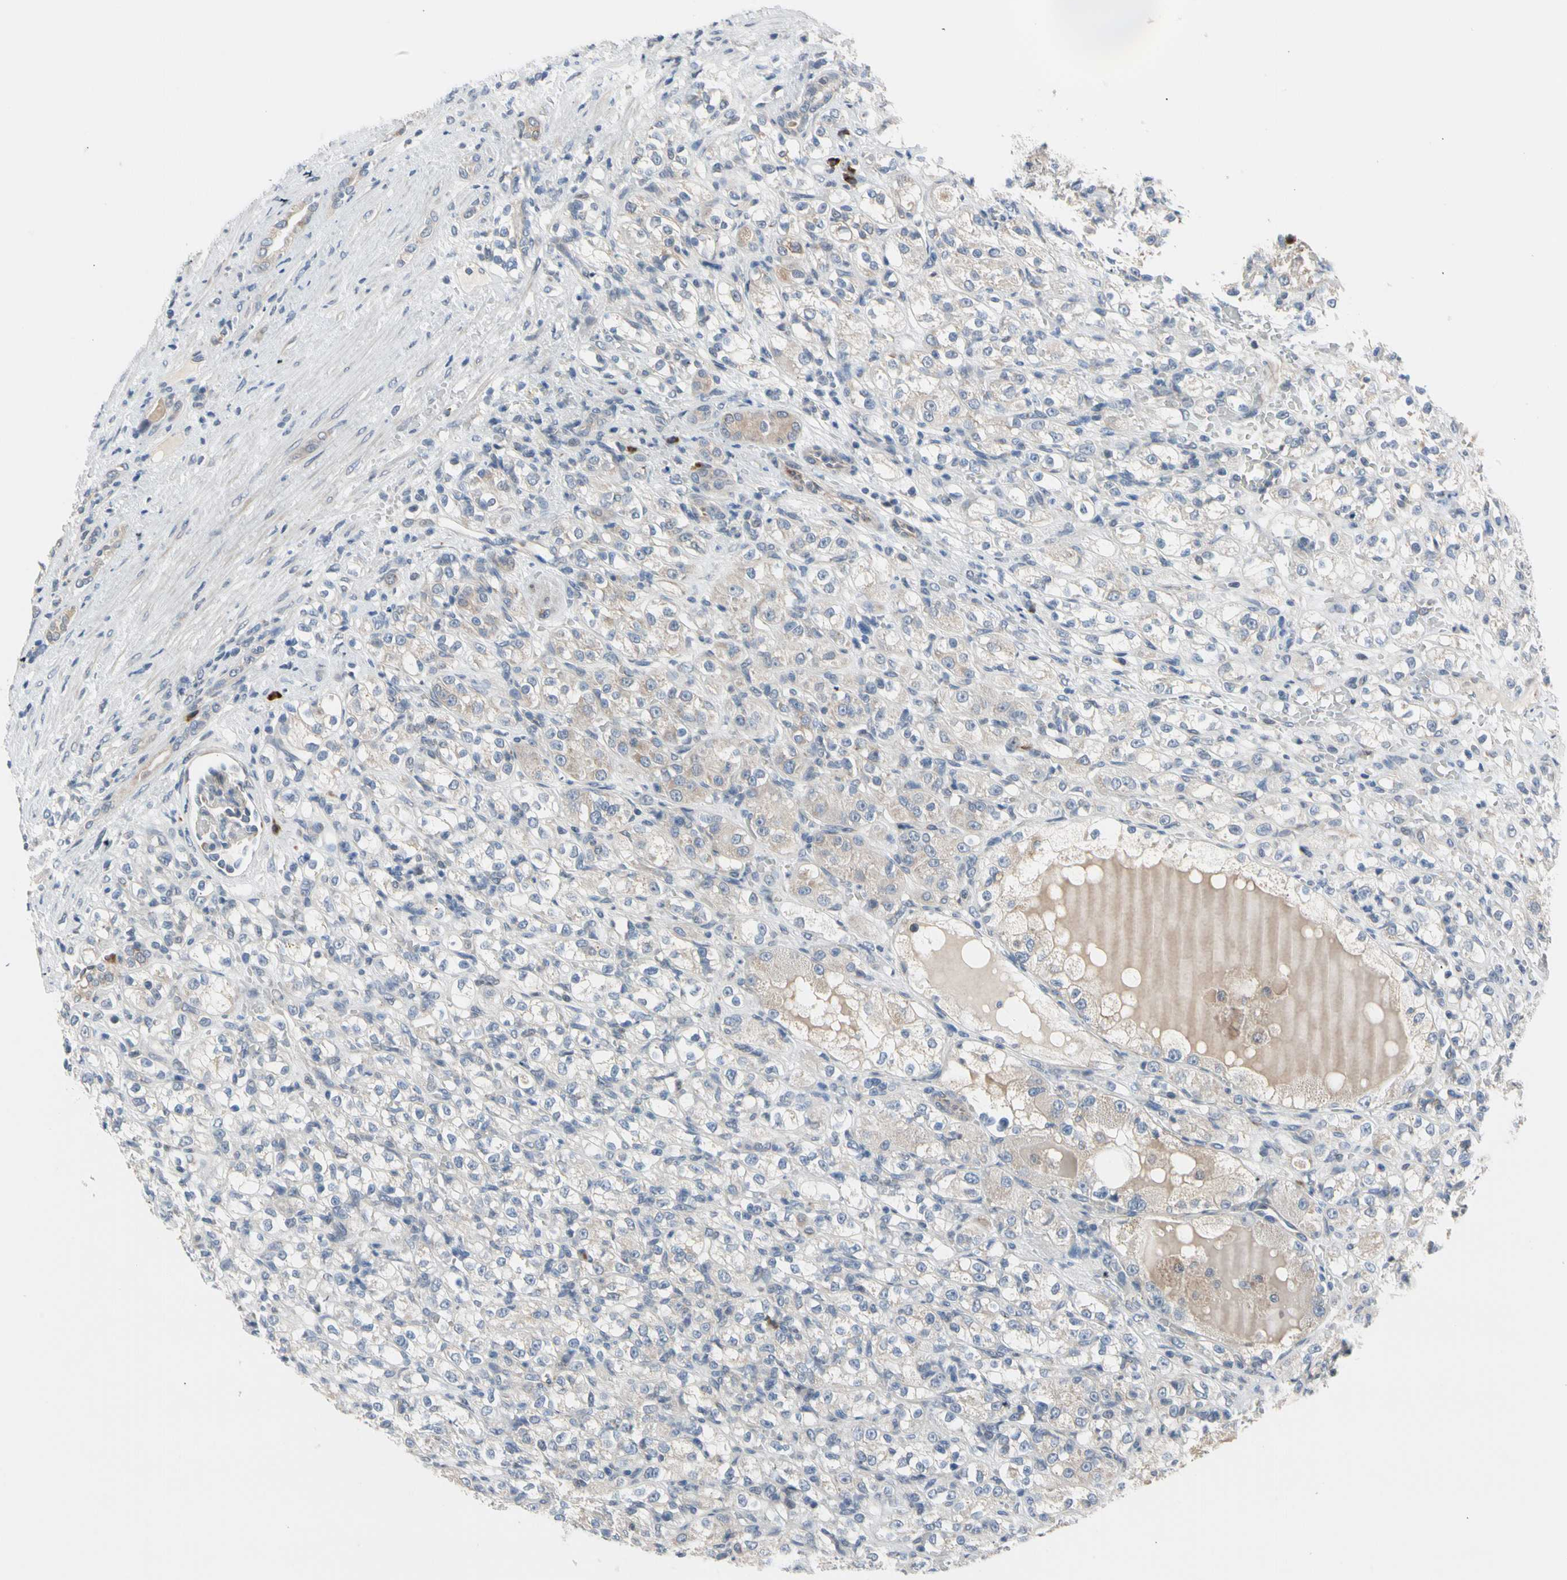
{"staining": {"intensity": "weak", "quantity": "25%-75%", "location": "cytoplasmic/membranous"}, "tissue": "renal cancer", "cell_type": "Tumor cells", "image_type": "cancer", "snomed": [{"axis": "morphology", "description": "Normal tissue, NOS"}, {"axis": "morphology", "description": "Adenocarcinoma, NOS"}, {"axis": "topography", "description": "Kidney"}], "caption": "The micrograph reveals immunohistochemical staining of renal adenocarcinoma. There is weak cytoplasmic/membranous positivity is present in about 25%-75% of tumor cells. (brown staining indicates protein expression, while blue staining denotes nuclei).", "gene": "MARK1", "patient": {"sex": "male", "age": 61}}